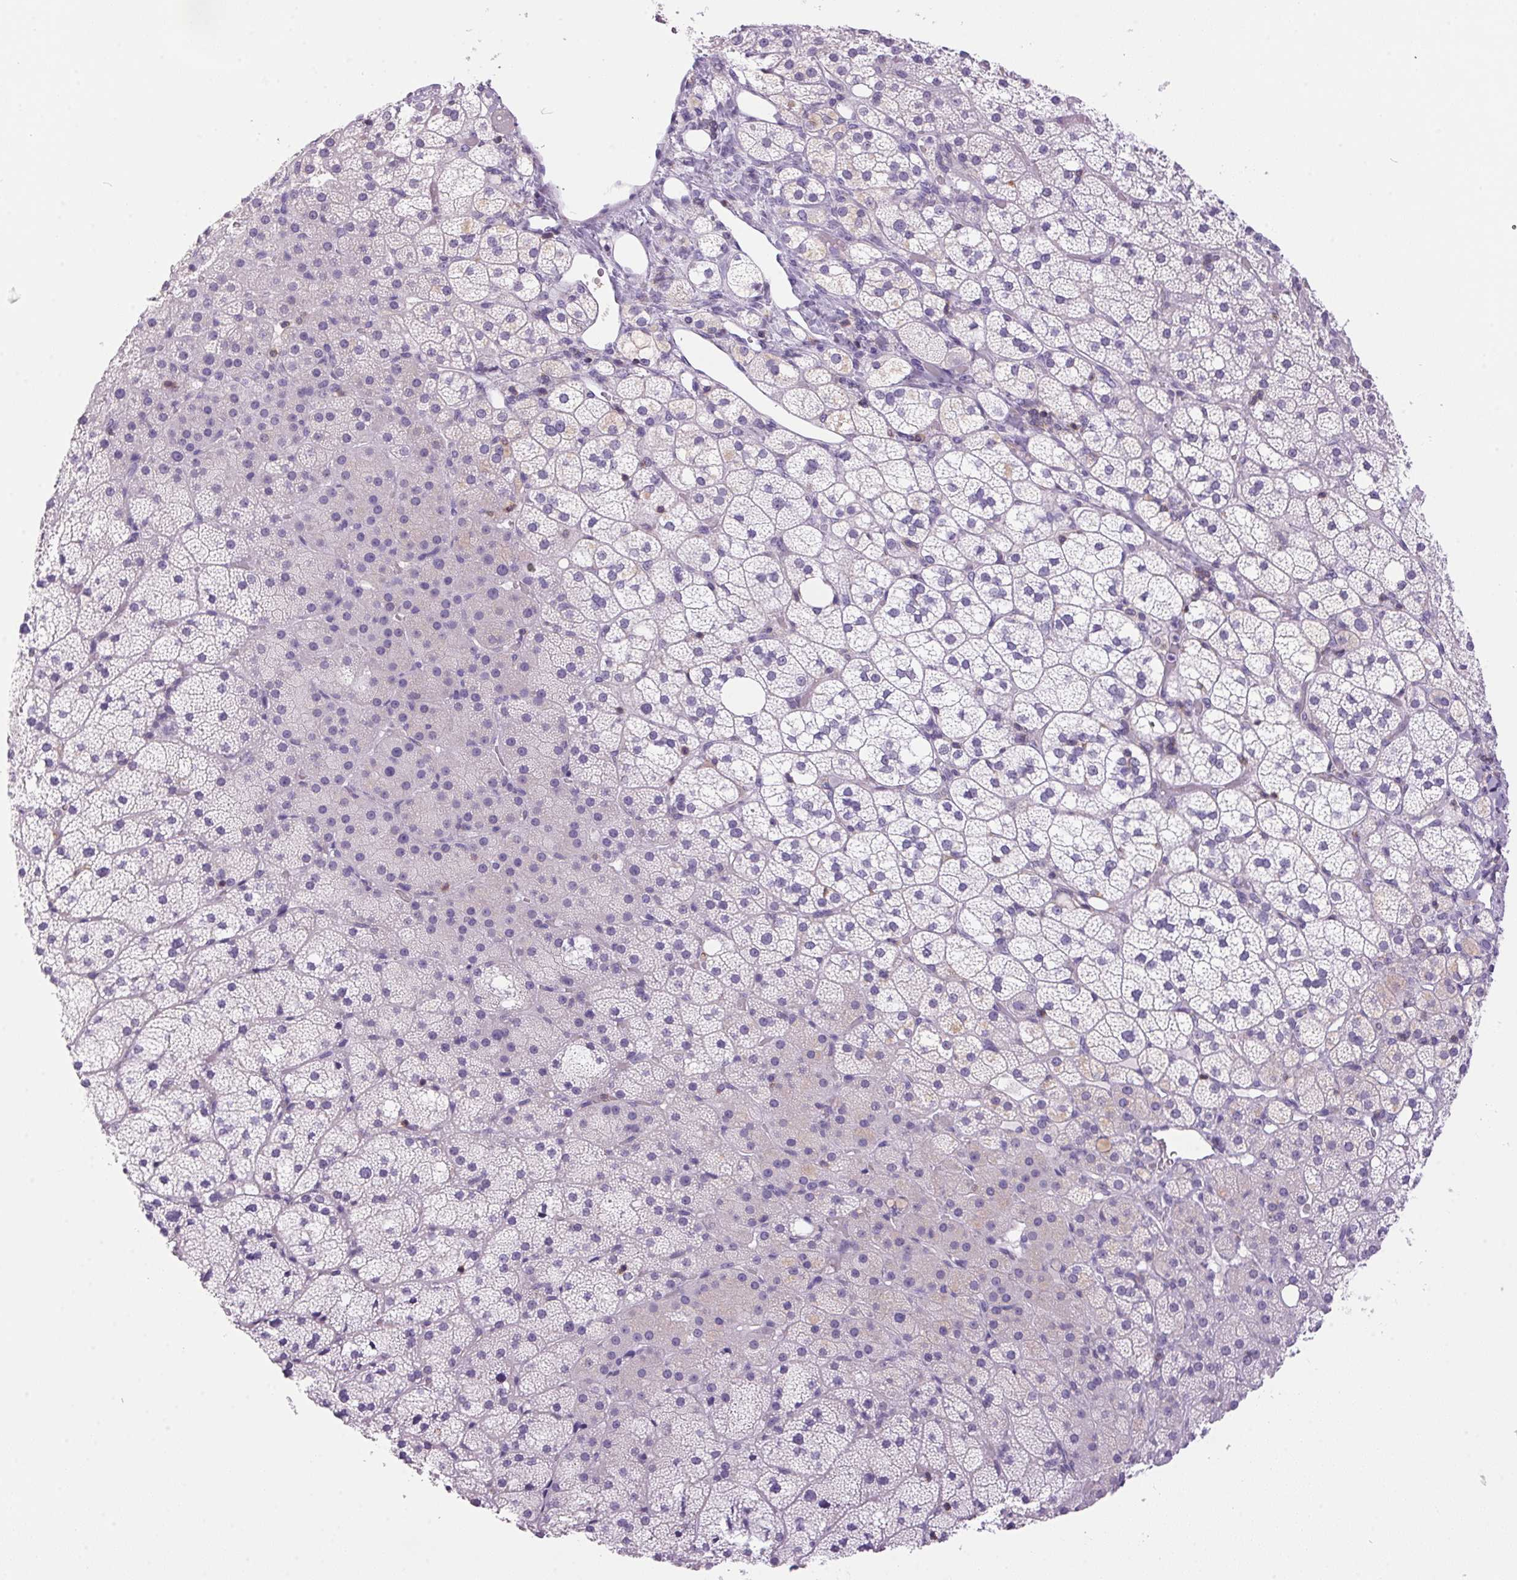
{"staining": {"intensity": "negative", "quantity": "none", "location": "none"}, "tissue": "adrenal gland", "cell_type": "Glandular cells", "image_type": "normal", "snomed": [{"axis": "morphology", "description": "Normal tissue, NOS"}, {"axis": "topography", "description": "Adrenal gland"}], "caption": "IHC of normal adrenal gland reveals no staining in glandular cells. (Stains: DAB IHC with hematoxylin counter stain, Microscopy: brightfield microscopy at high magnification).", "gene": "S100A2", "patient": {"sex": "male", "age": 53}}